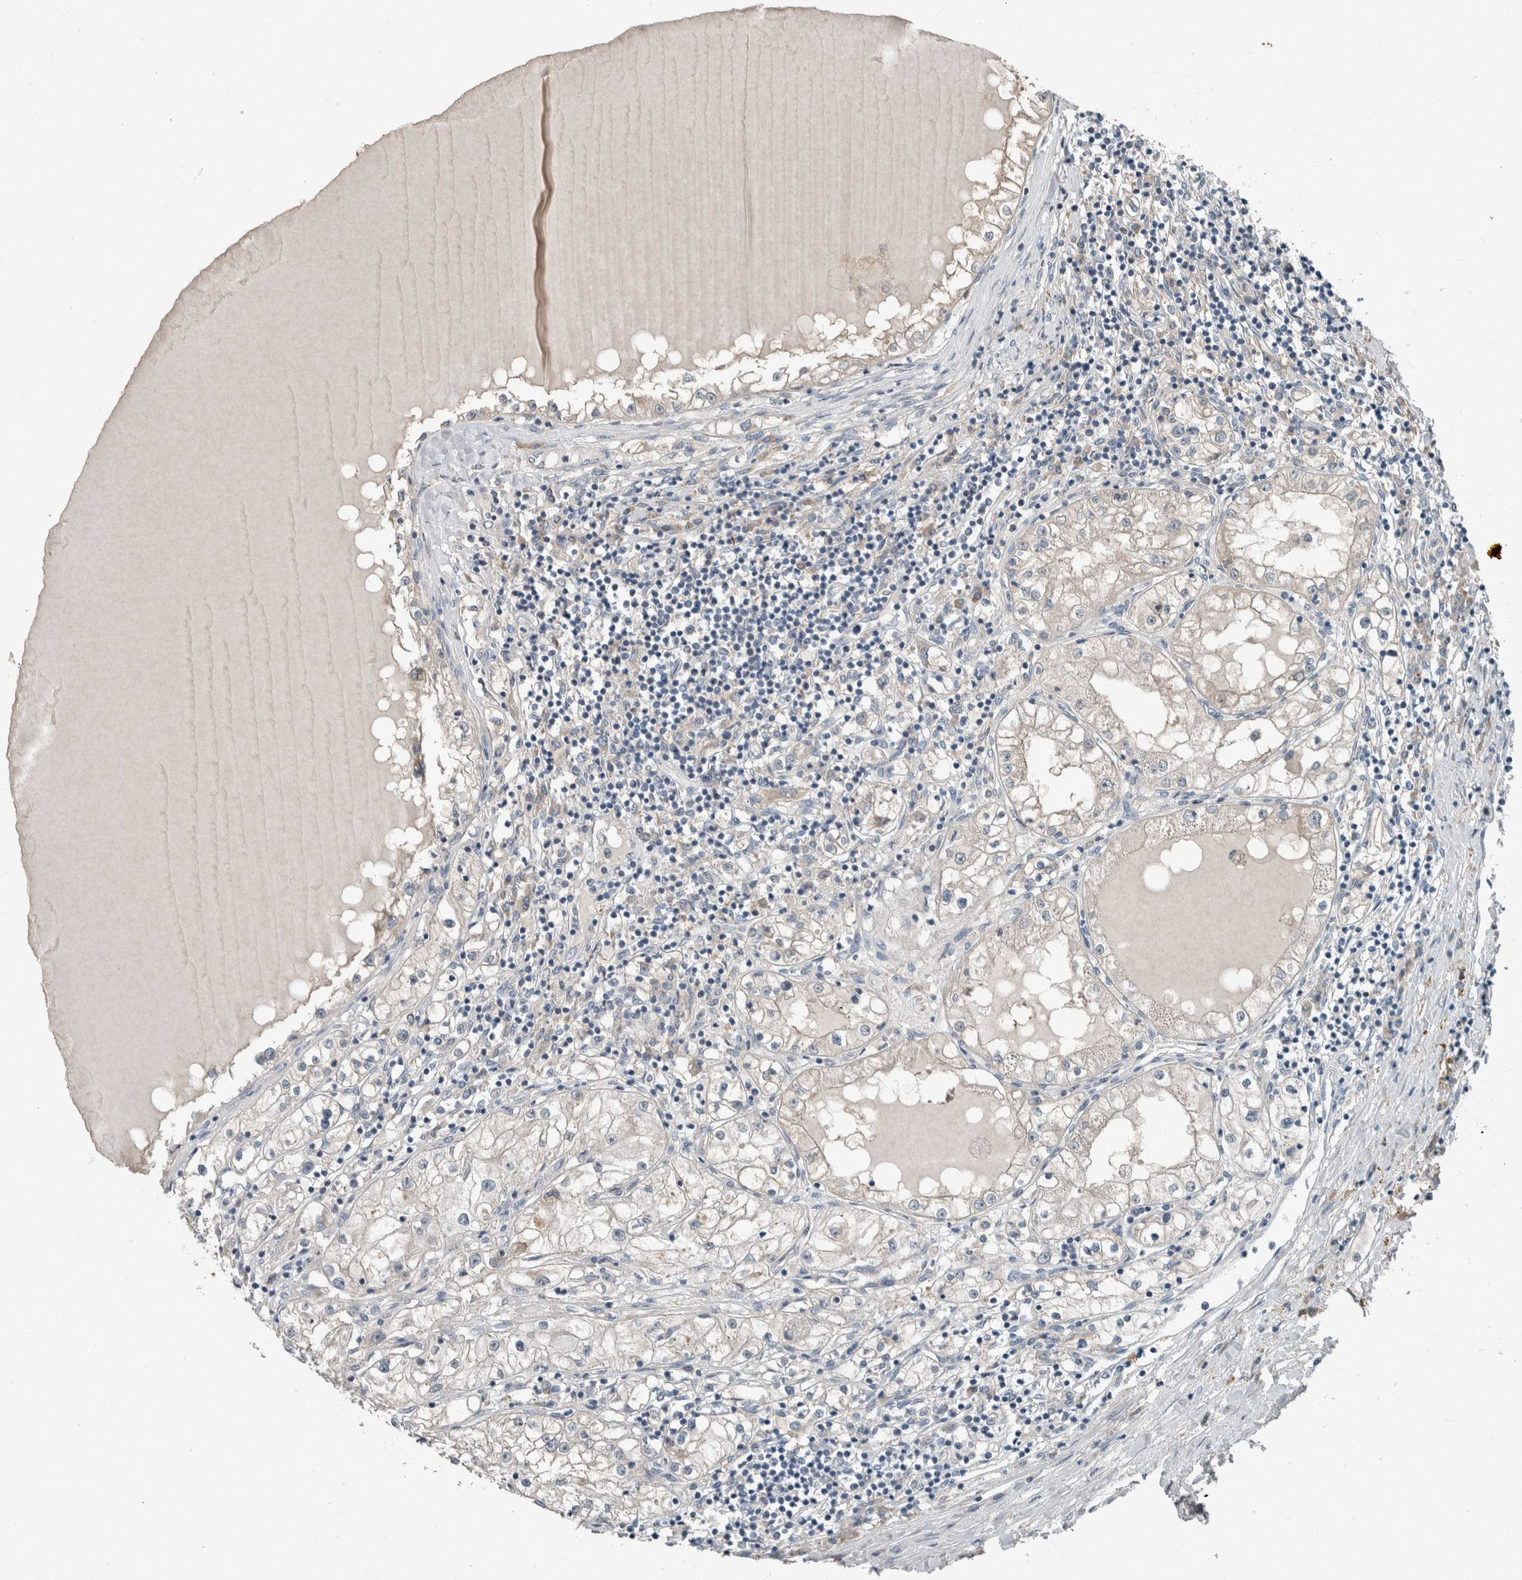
{"staining": {"intensity": "negative", "quantity": "none", "location": "none"}, "tissue": "renal cancer", "cell_type": "Tumor cells", "image_type": "cancer", "snomed": [{"axis": "morphology", "description": "Adenocarcinoma, NOS"}, {"axis": "topography", "description": "Kidney"}], "caption": "Tumor cells show no significant protein expression in renal adenocarcinoma.", "gene": "KNTC1", "patient": {"sex": "male", "age": 68}}